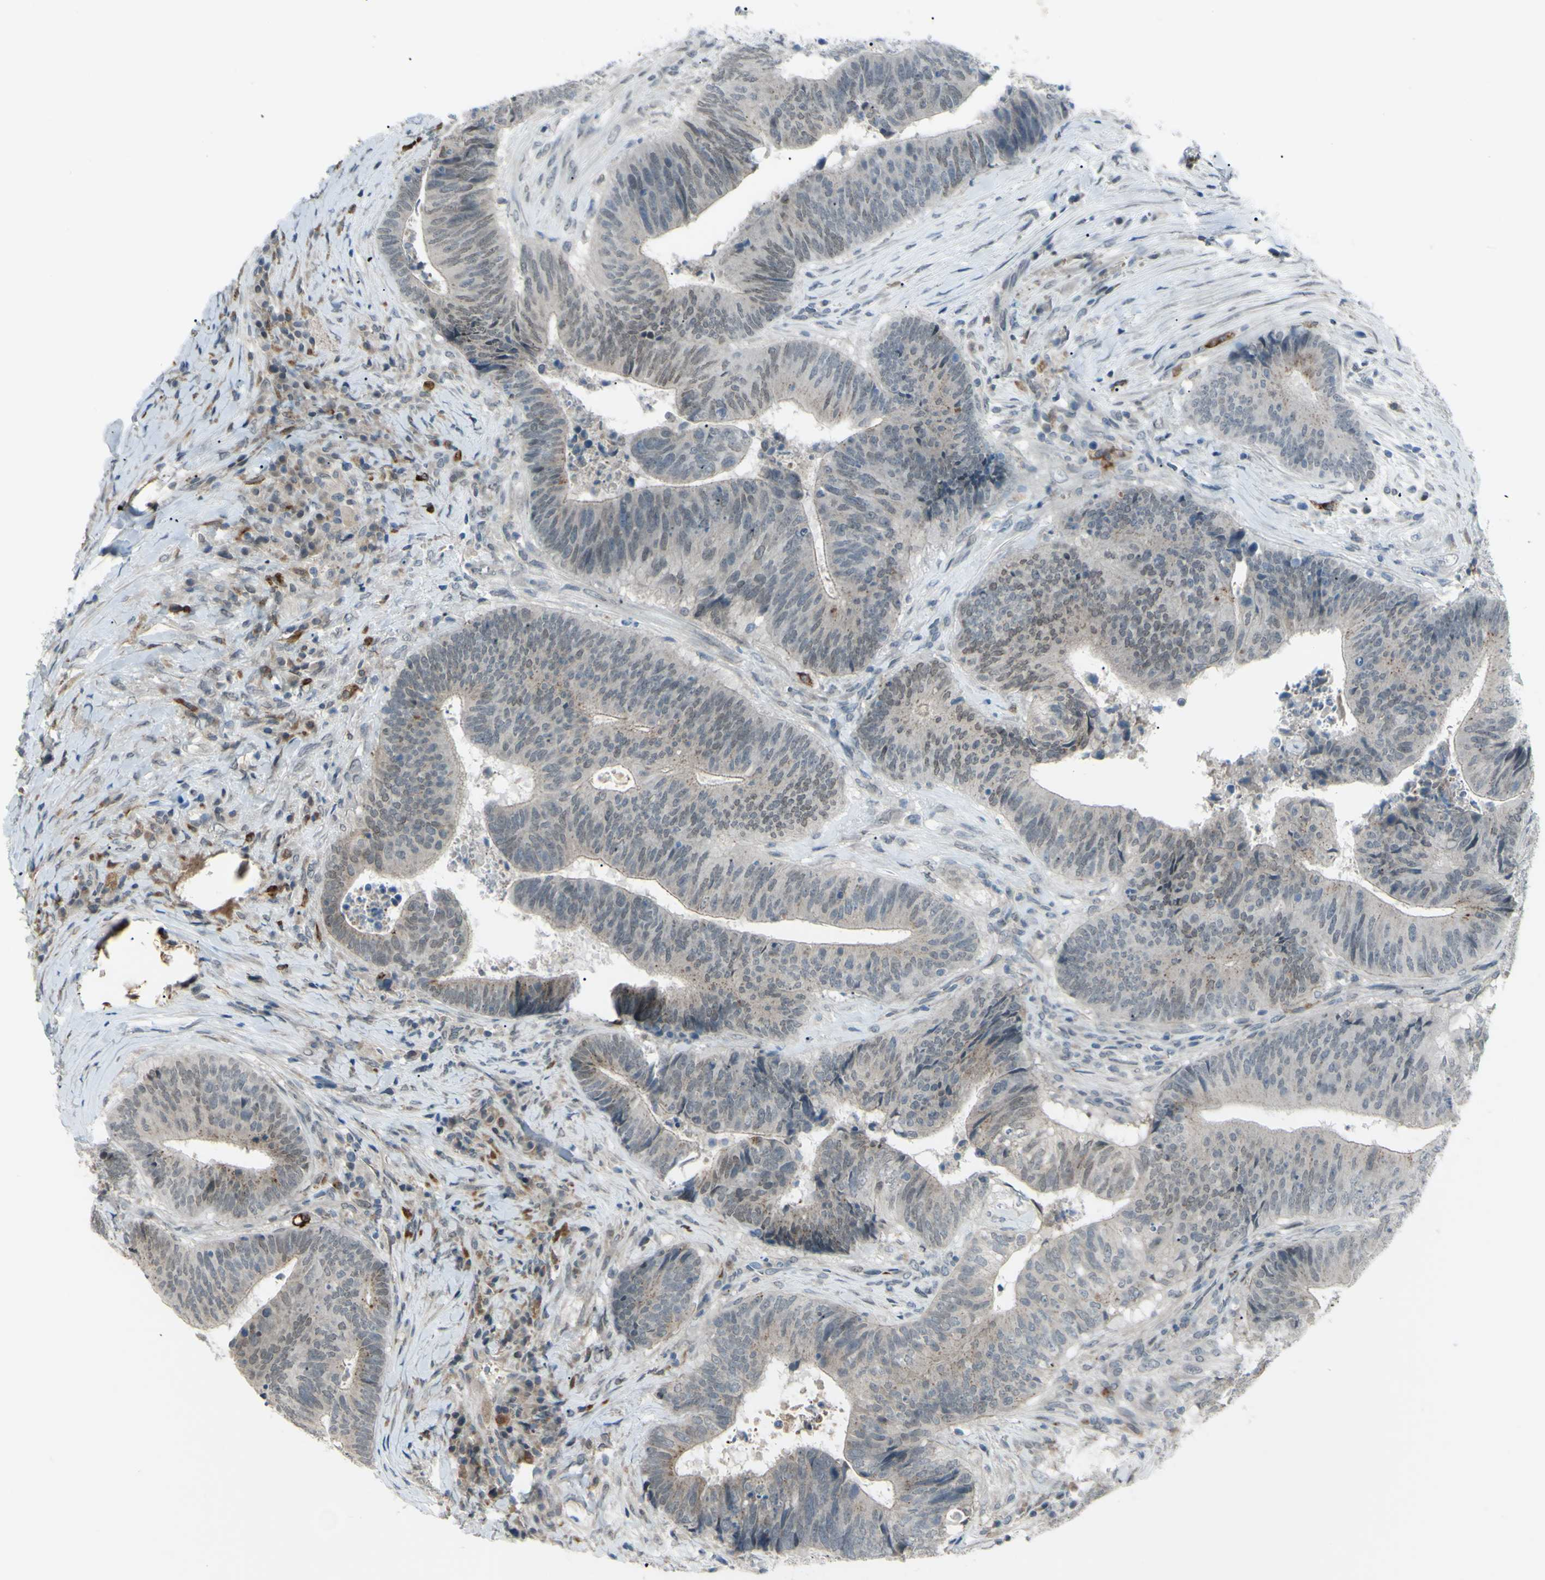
{"staining": {"intensity": "weak", "quantity": "<25%", "location": "cytoplasmic/membranous"}, "tissue": "colorectal cancer", "cell_type": "Tumor cells", "image_type": "cancer", "snomed": [{"axis": "morphology", "description": "Adenocarcinoma, NOS"}, {"axis": "topography", "description": "Rectum"}], "caption": "This is an immunohistochemistry (IHC) micrograph of human colorectal cancer (adenocarcinoma). There is no positivity in tumor cells.", "gene": "FGFR2", "patient": {"sex": "male", "age": 72}}